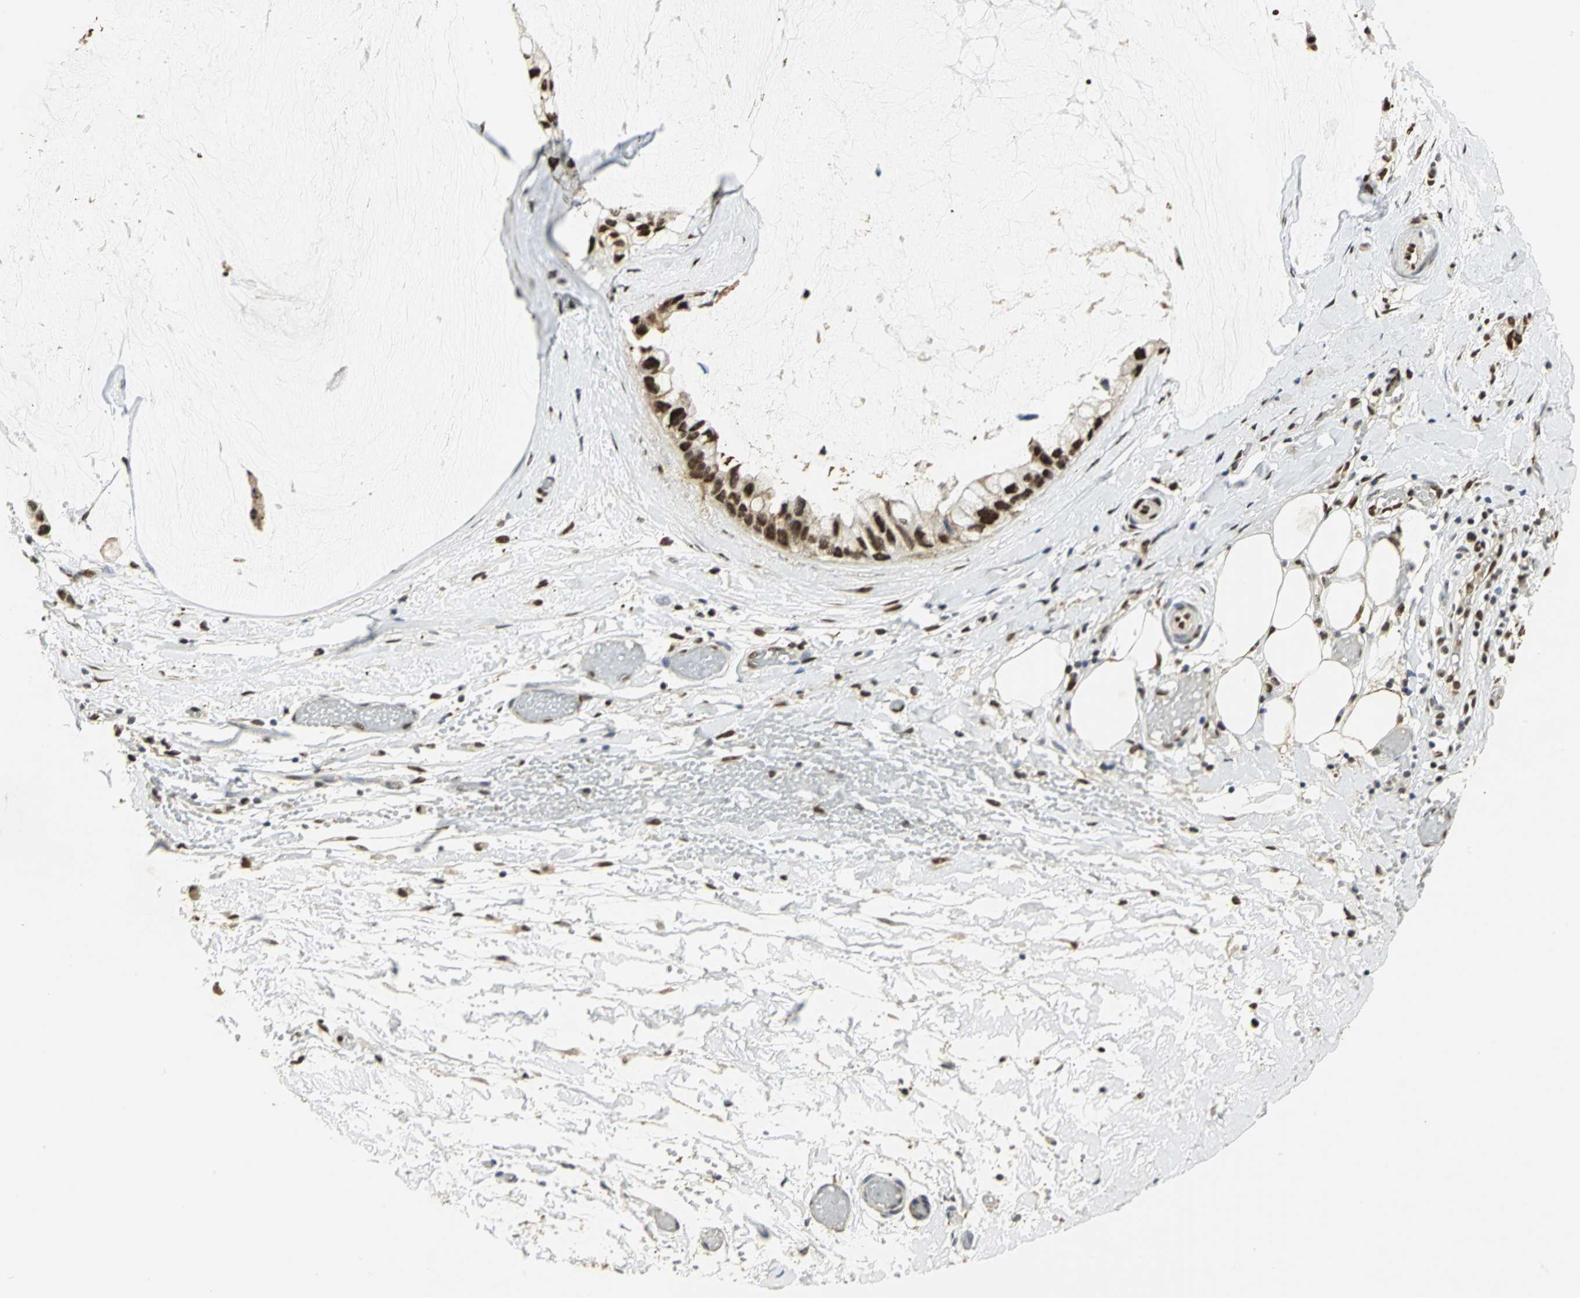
{"staining": {"intensity": "strong", "quantity": ">75%", "location": "nuclear"}, "tissue": "ovarian cancer", "cell_type": "Tumor cells", "image_type": "cancer", "snomed": [{"axis": "morphology", "description": "Cystadenocarcinoma, mucinous, NOS"}, {"axis": "topography", "description": "Ovary"}], "caption": "This histopathology image reveals immunohistochemistry staining of ovarian cancer (mucinous cystadenocarcinoma), with high strong nuclear expression in about >75% of tumor cells.", "gene": "SET", "patient": {"sex": "female", "age": 39}}